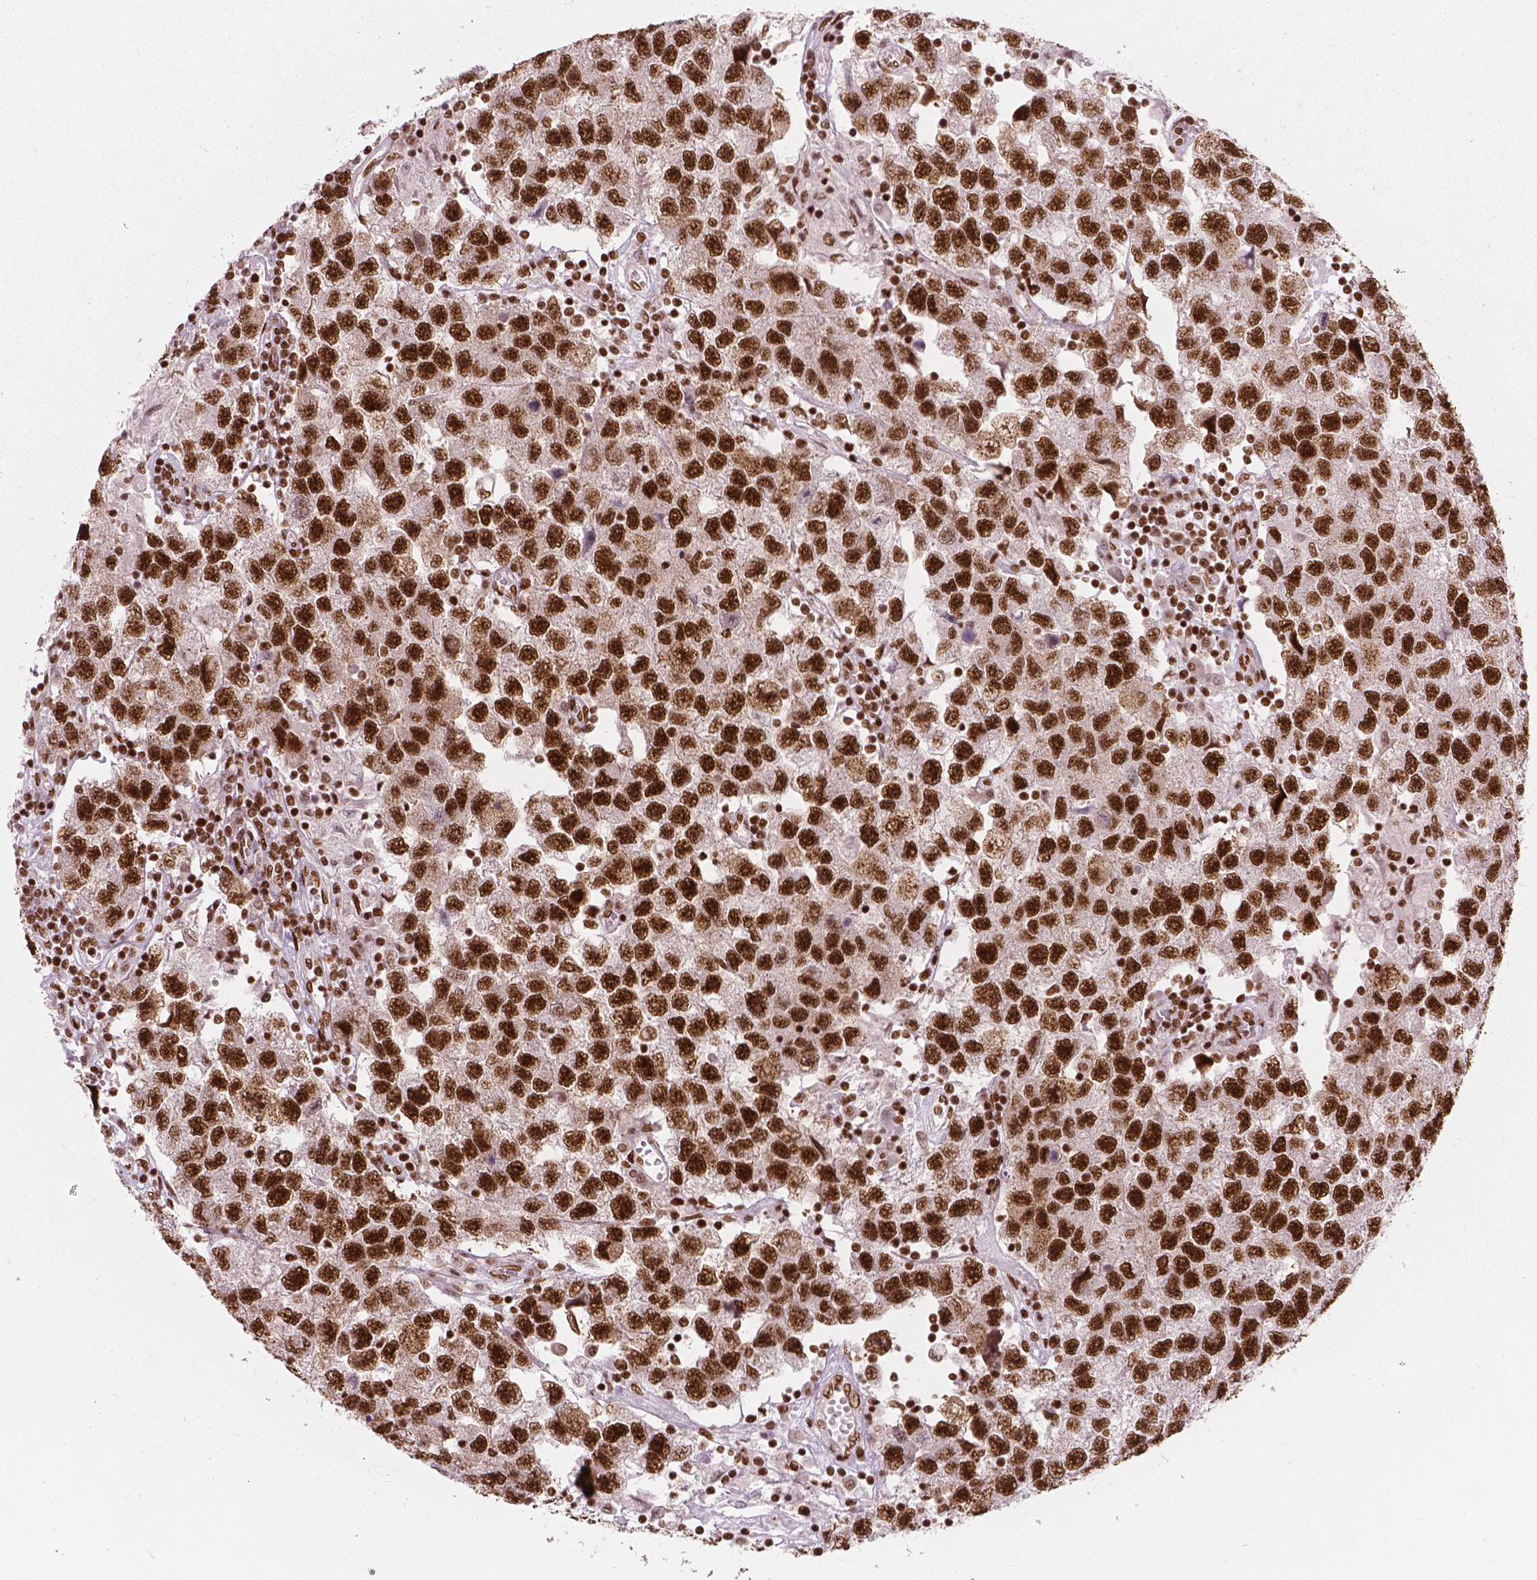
{"staining": {"intensity": "strong", "quantity": ">75%", "location": "nuclear"}, "tissue": "testis cancer", "cell_type": "Tumor cells", "image_type": "cancer", "snomed": [{"axis": "morphology", "description": "Seminoma, NOS"}, {"axis": "topography", "description": "Testis"}], "caption": "Protein positivity by immunohistochemistry shows strong nuclear positivity in approximately >75% of tumor cells in testis cancer. The staining was performed using DAB, with brown indicating positive protein expression. Nuclei are stained blue with hematoxylin.", "gene": "BRD4", "patient": {"sex": "male", "age": 26}}